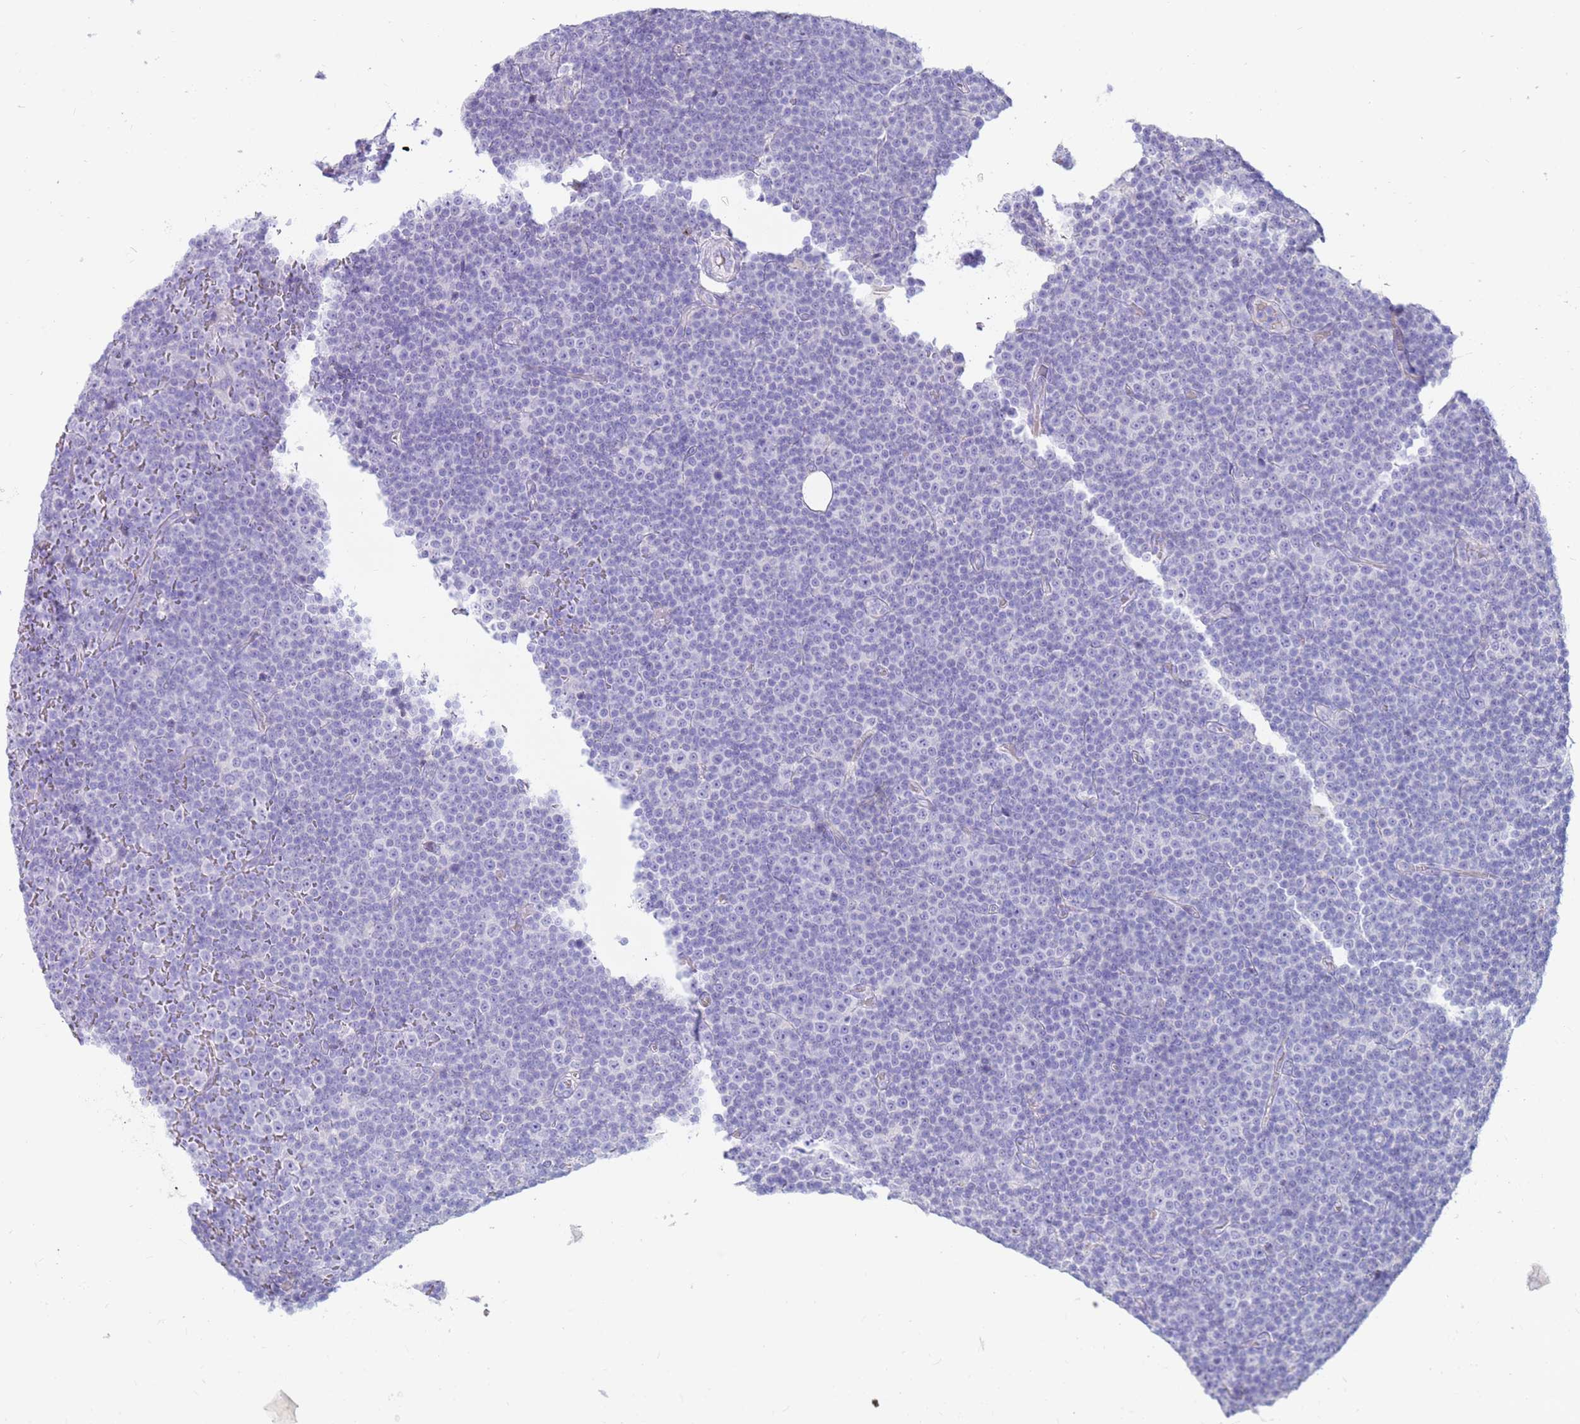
{"staining": {"intensity": "negative", "quantity": "none", "location": "none"}, "tissue": "lymphoma", "cell_type": "Tumor cells", "image_type": "cancer", "snomed": [{"axis": "morphology", "description": "Malignant lymphoma, non-Hodgkin's type, Low grade"}, {"axis": "topography", "description": "Lymph node"}], "caption": "Tumor cells are negative for brown protein staining in low-grade malignant lymphoma, non-Hodgkin's type.", "gene": "EVPLL", "patient": {"sex": "female", "age": 67}}